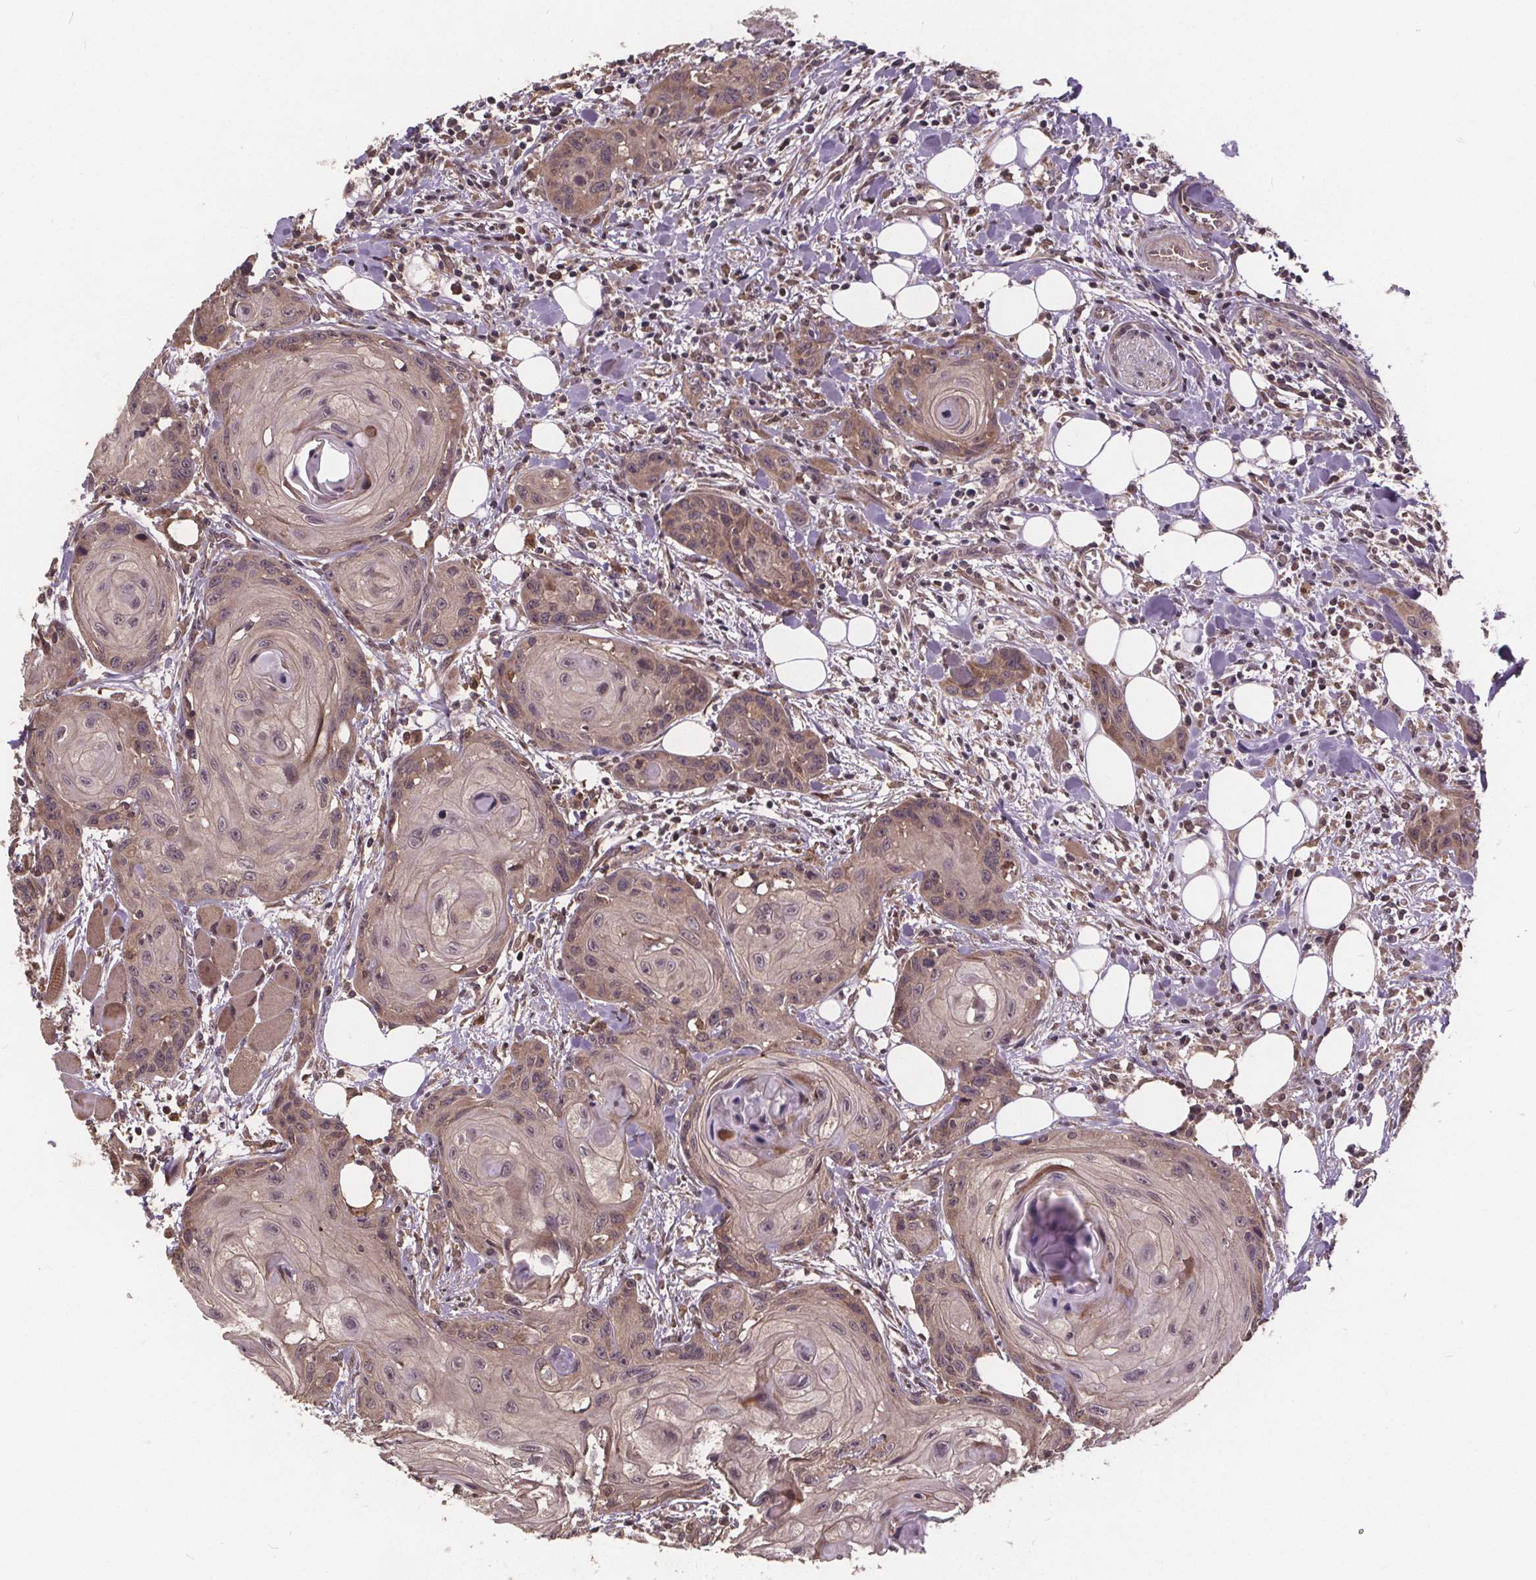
{"staining": {"intensity": "negative", "quantity": "none", "location": "none"}, "tissue": "head and neck cancer", "cell_type": "Tumor cells", "image_type": "cancer", "snomed": [{"axis": "morphology", "description": "Squamous cell carcinoma, NOS"}, {"axis": "topography", "description": "Oral tissue"}, {"axis": "topography", "description": "Head-Neck"}], "caption": "Photomicrograph shows no significant protein expression in tumor cells of head and neck squamous cell carcinoma.", "gene": "USP9X", "patient": {"sex": "male", "age": 58}}